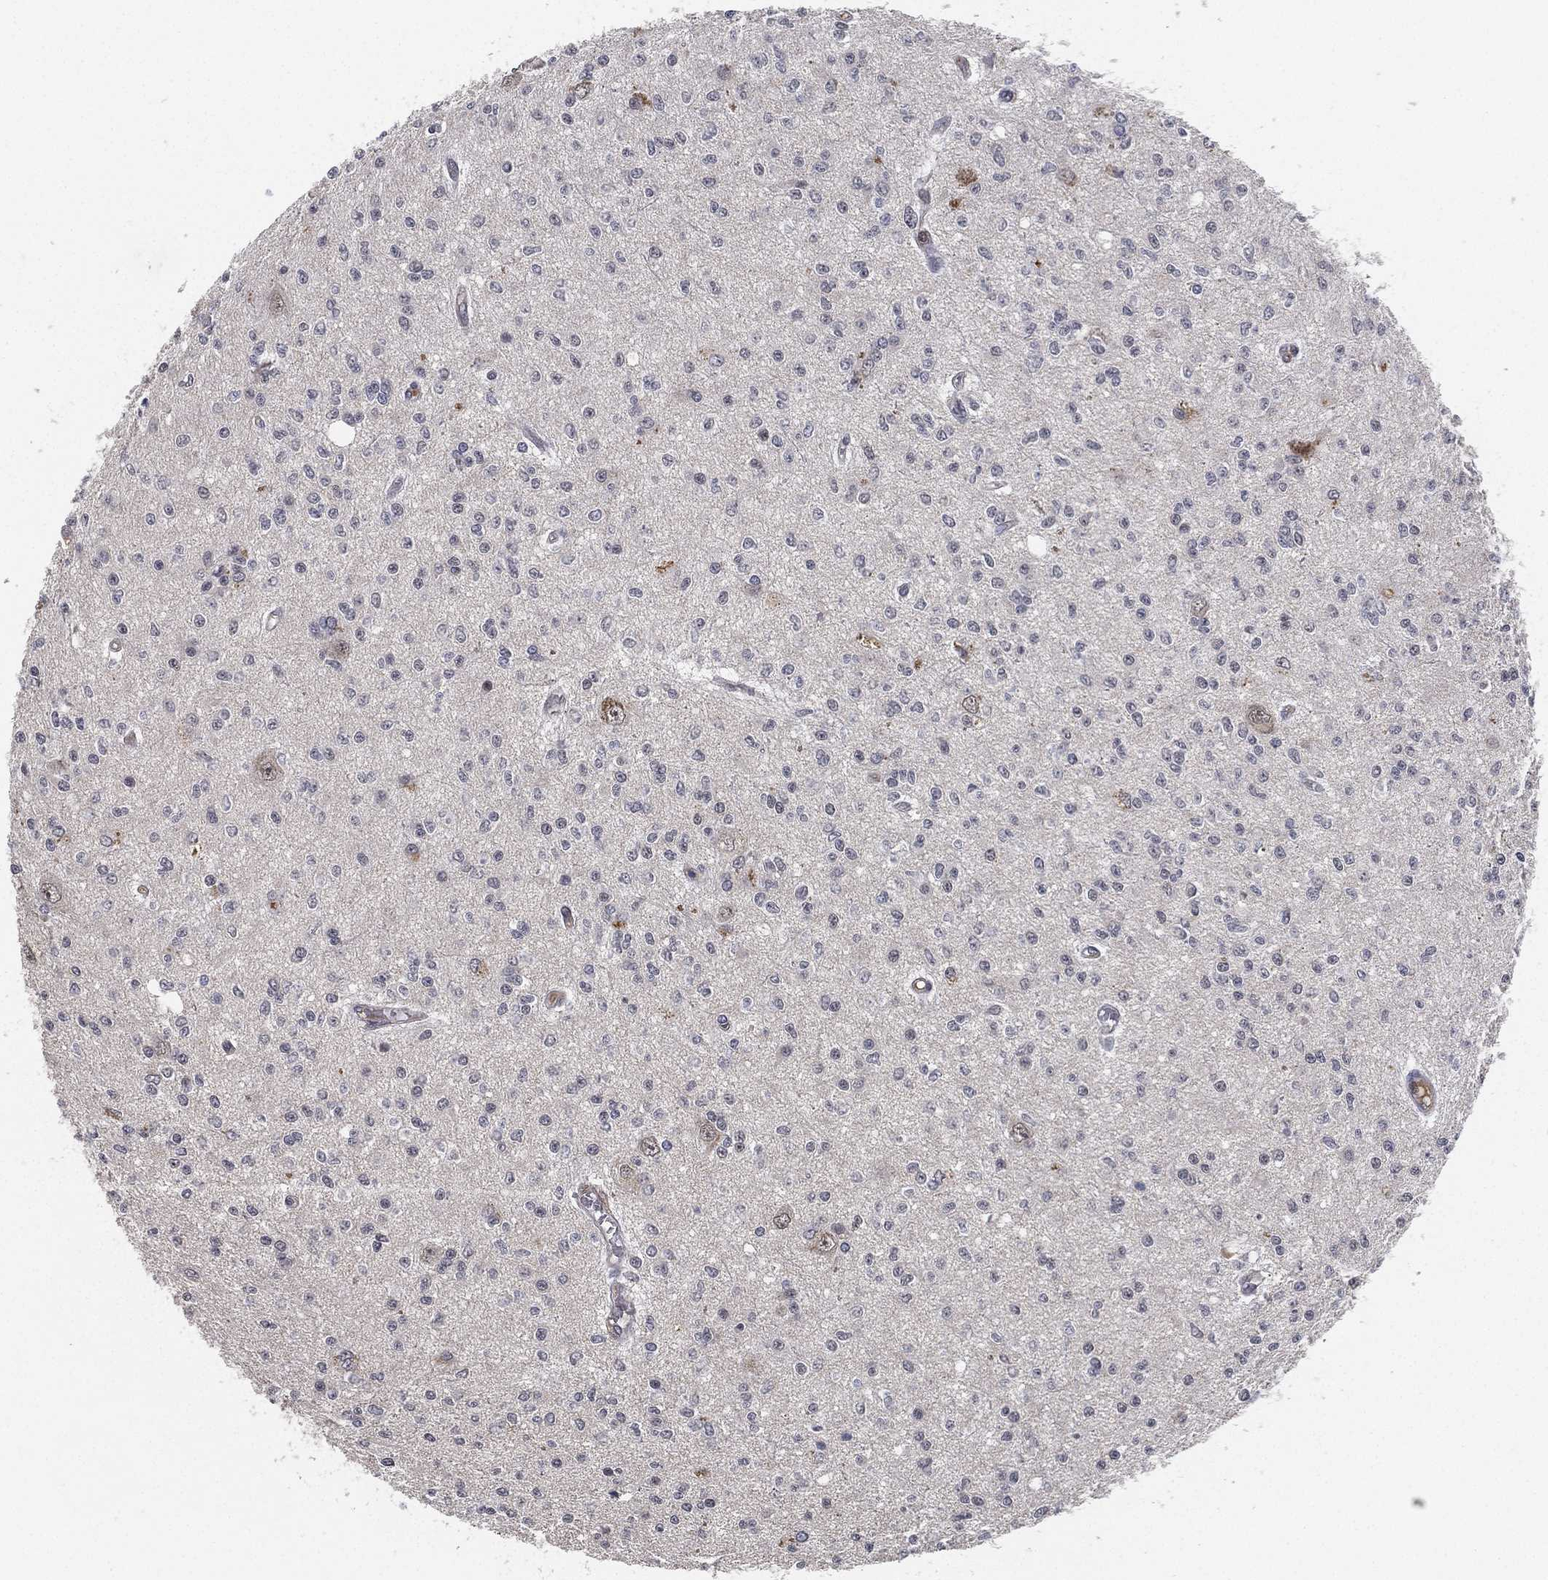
{"staining": {"intensity": "negative", "quantity": "none", "location": "none"}, "tissue": "glioma", "cell_type": "Tumor cells", "image_type": "cancer", "snomed": [{"axis": "morphology", "description": "Glioma, malignant, Low grade"}, {"axis": "topography", "description": "Brain"}], "caption": "There is no significant expression in tumor cells of glioma.", "gene": "CFAP251", "patient": {"sex": "male", "age": 67}}